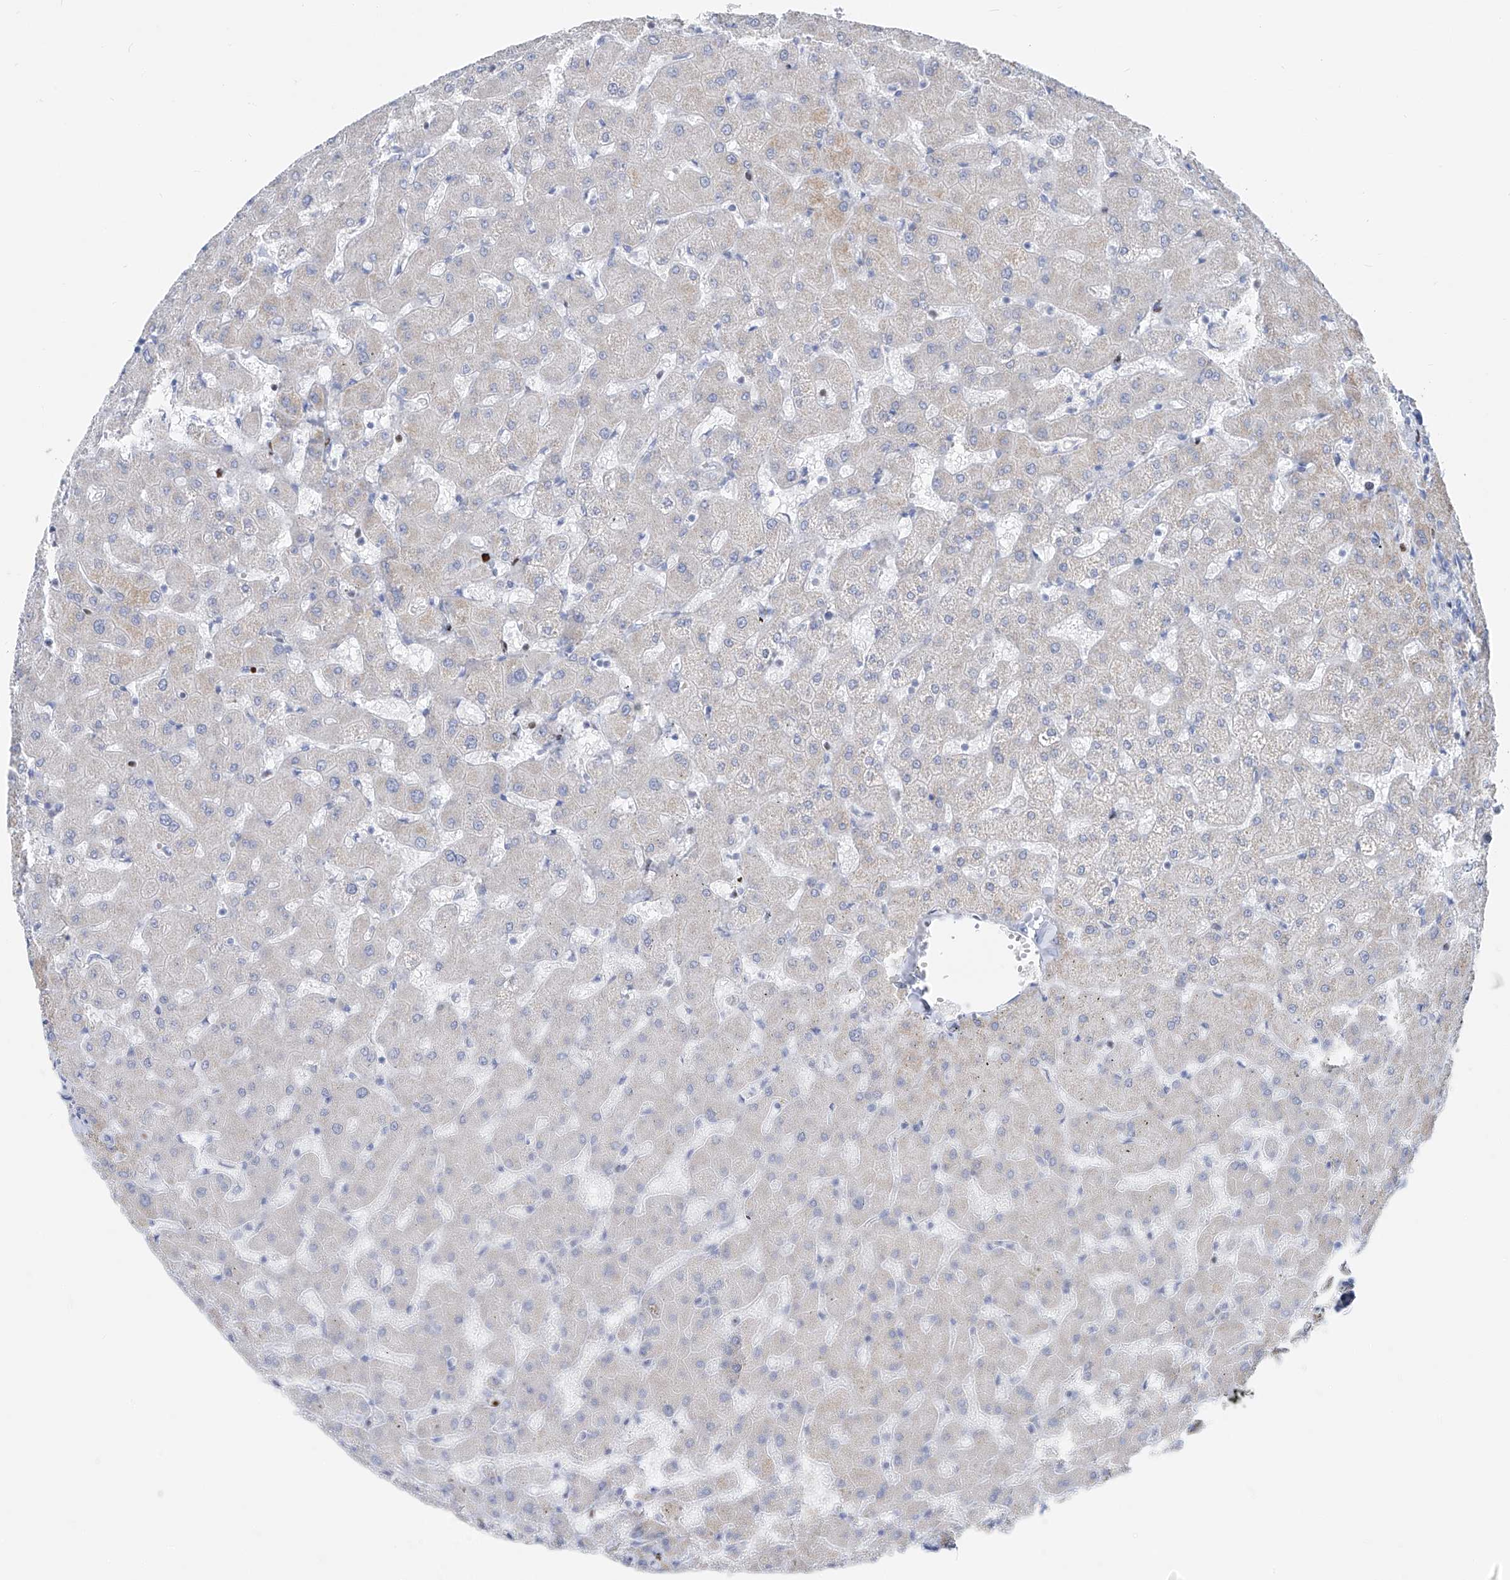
{"staining": {"intensity": "negative", "quantity": "none", "location": "none"}, "tissue": "liver", "cell_type": "Cholangiocytes", "image_type": "normal", "snomed": [{"axis": "morphology", "description": "Normal tissue, NOS"}, {"axis": "topography", "description": "Liver"}], "caption": "IHC of normal liver exhibits no positivity in cholangiocytes. (Stains: DAB (3,3'-diaminobenzidine) immunohistochemistry with hematoxylin counter stain, Microscopy: brightfield microscopy at high magnification).", "gene": "FRS3", "patient": {"sex": "female", "age": 63}}